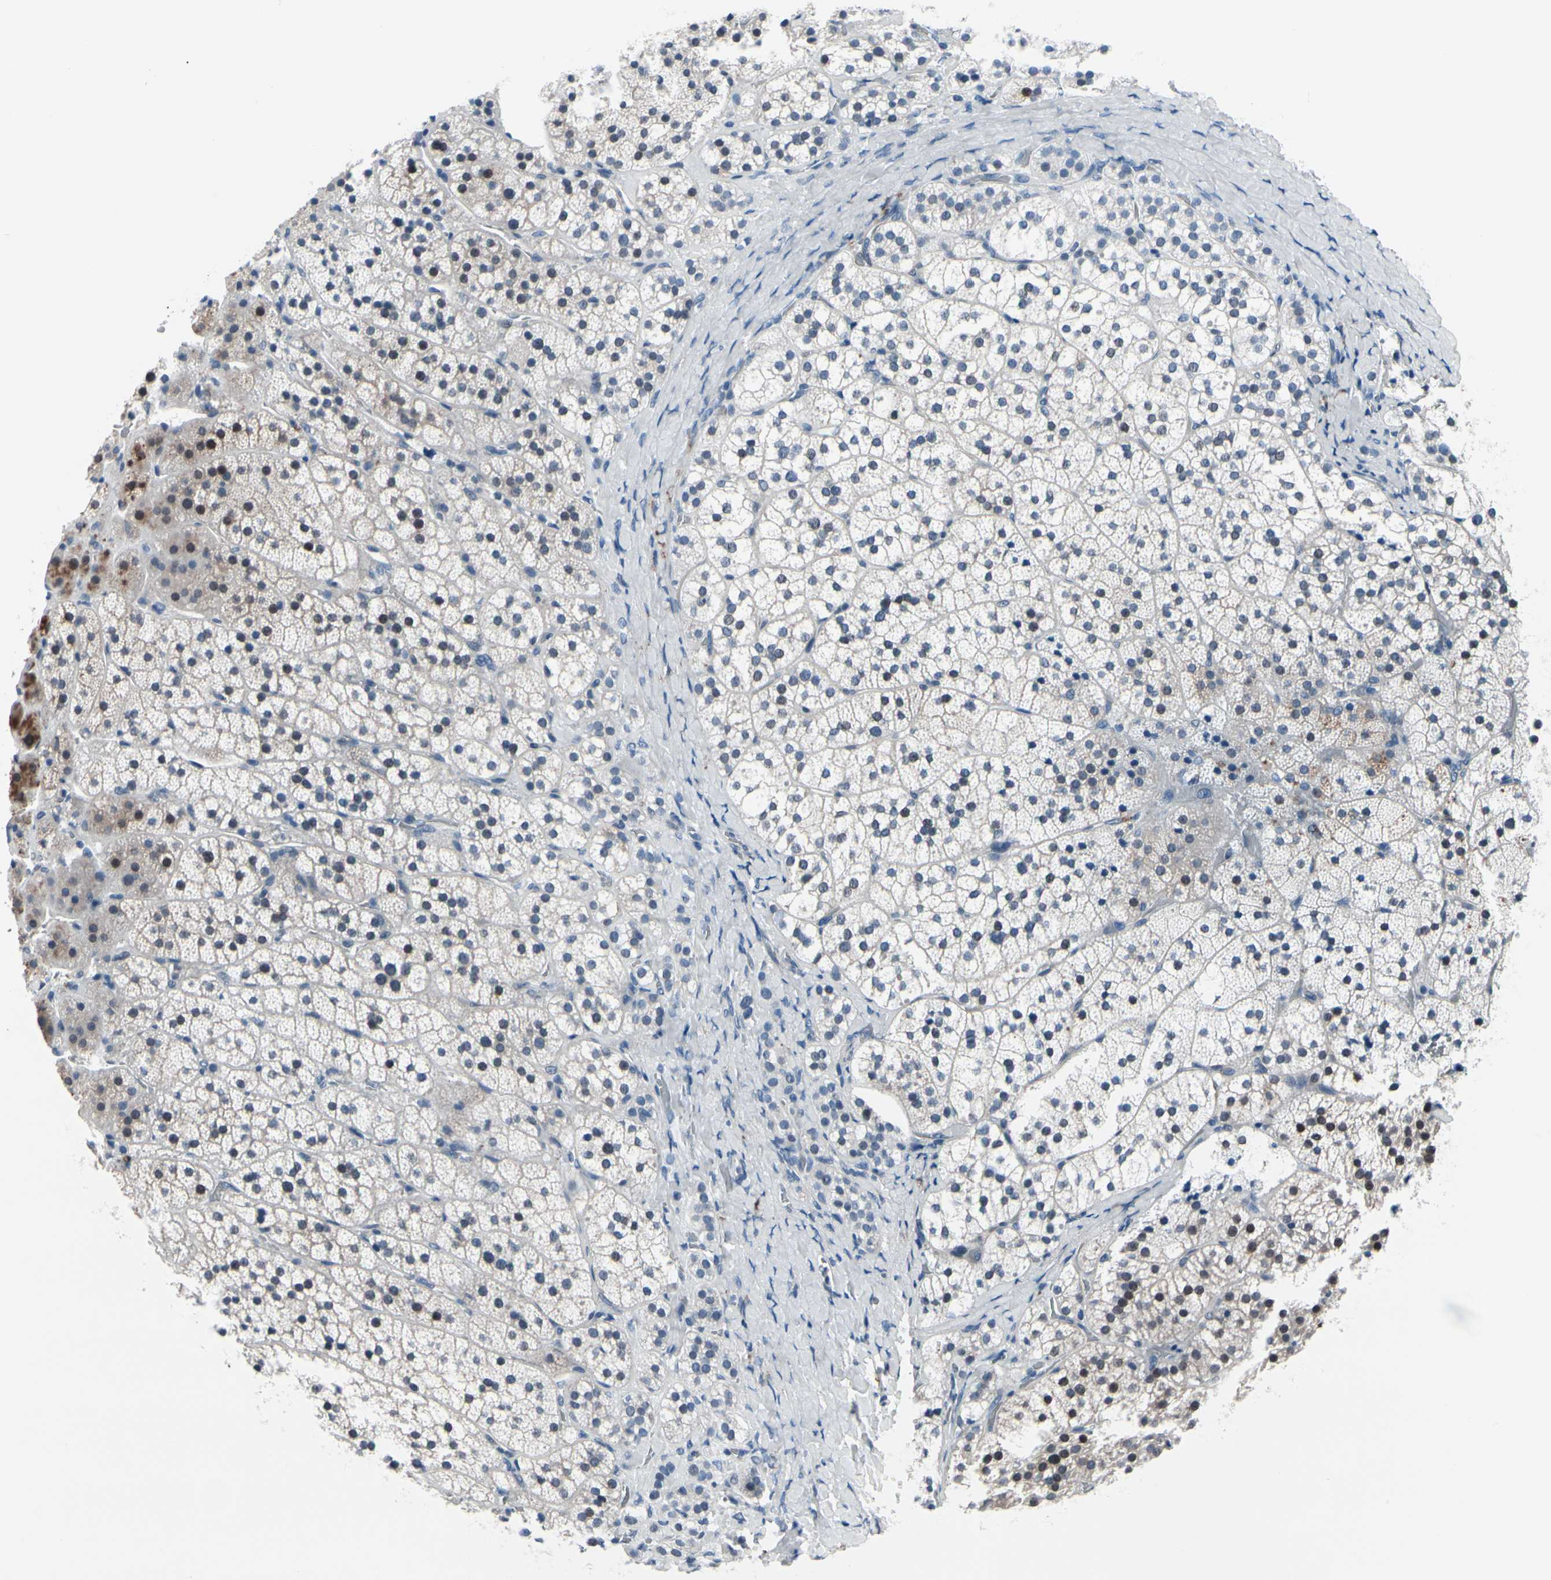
{"staining": {"intensity": "moderate", "quantity": "<25%", "location": "cytoplasmic/membranous,nuclear"}, "tissue": "adrenal gland", "cell_type": "Glandular cells", "image_type": "normal", "snomed": [{"axis": "morphology", "description": "Normal tissue, NOS"}, {"axis": "topography", "description": "Adrenal gland"}], "caption": "A brown stain highlights moderate cytoplasmic/membranous,nuclear staining of a protein in glandular cells of normal human adrenal gland. (DAB IHC with brightfield microscopy, high magnification).", "gene": "TXN", "patient": {"sex": "female", "age": 44}}